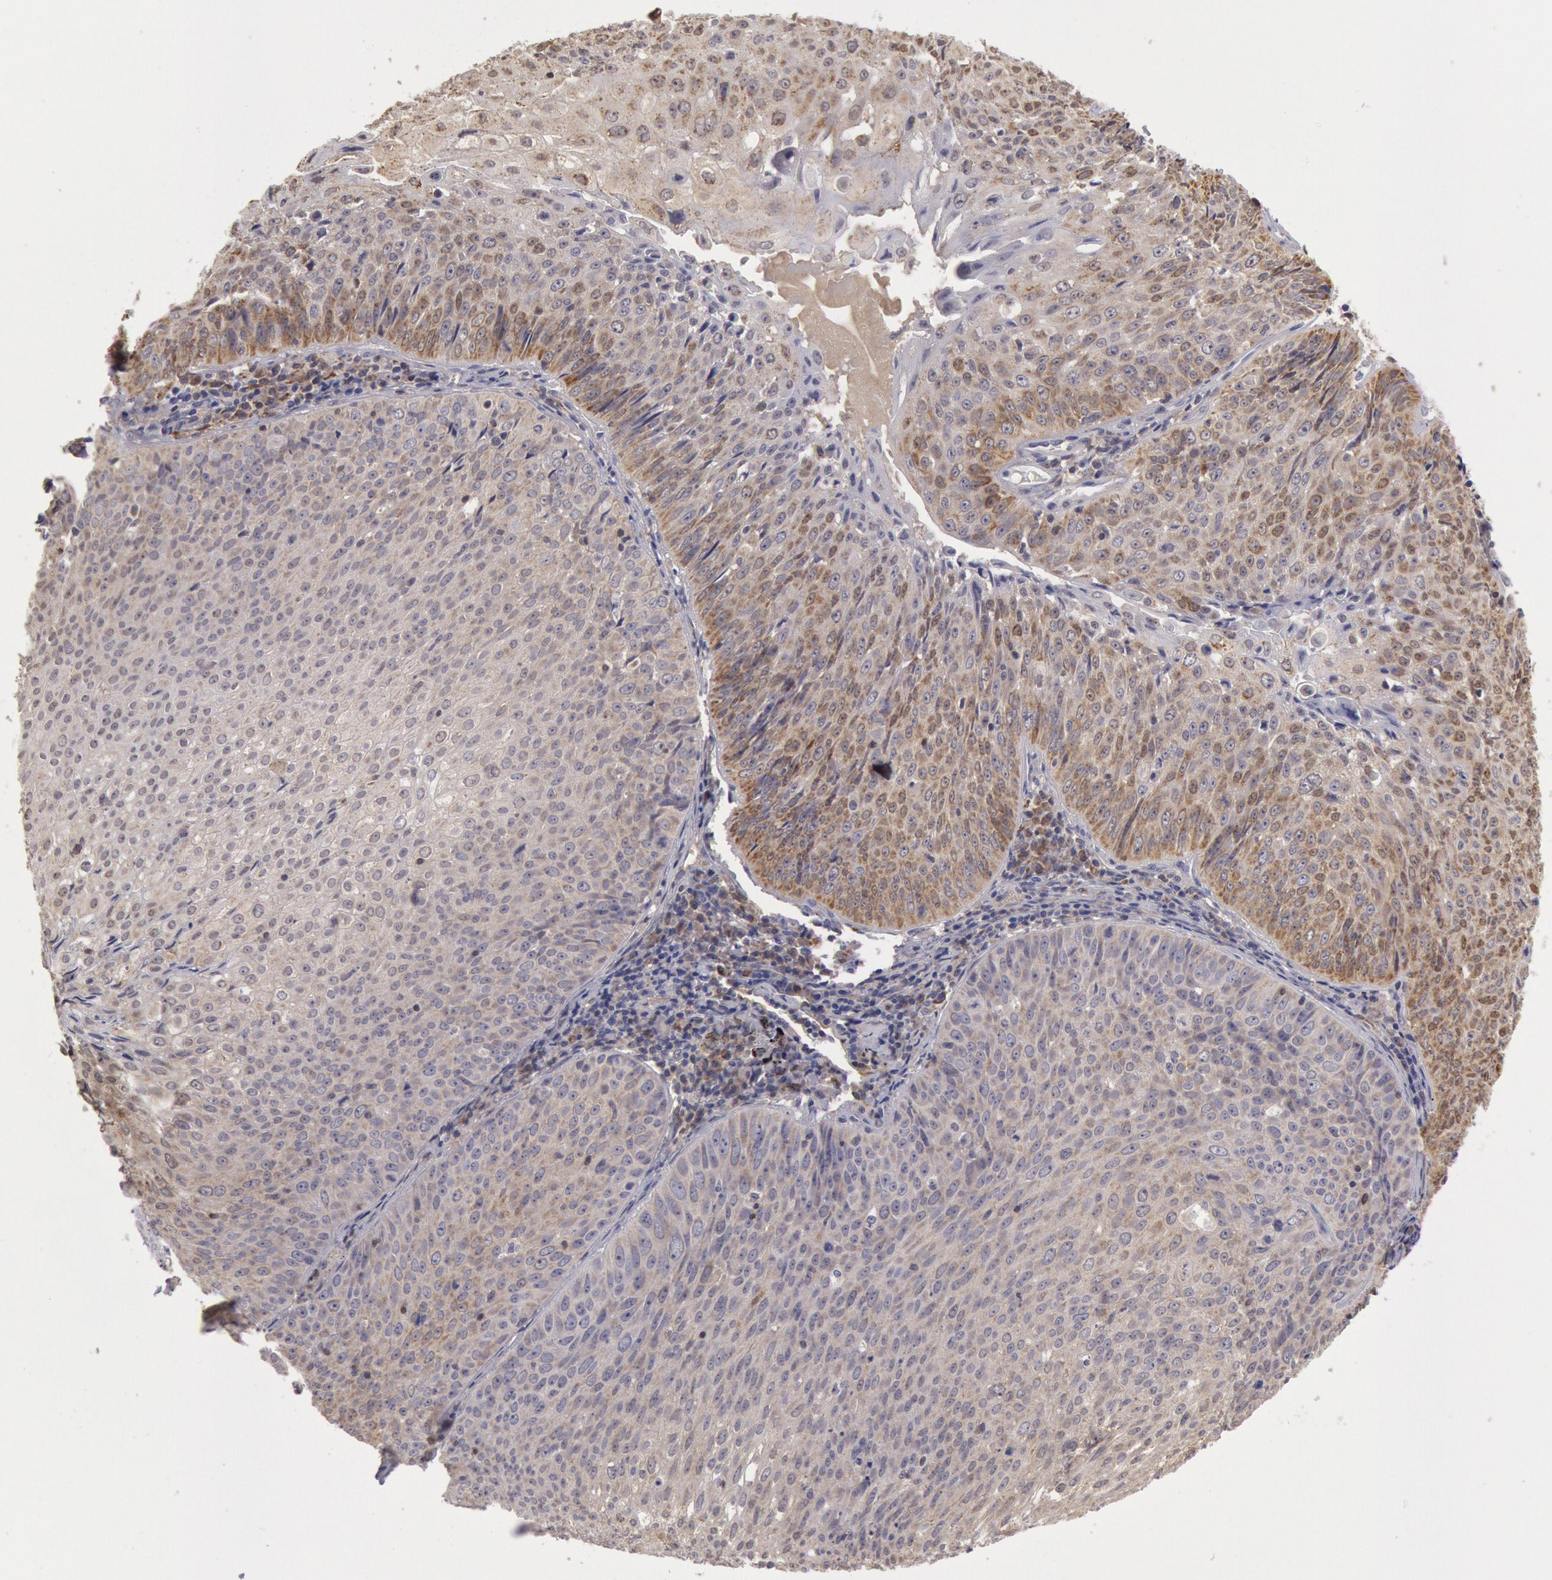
{"staining": {"intensity": "weak", "quantity": ">75%", "location": "cytoplasmic/membranous"}, "tissue": "lung cancer", "cell_type": "Tumor cells", "image_type": "cancer", "snomed": [{"axis": "morphology", "description": "Adenocarcinoma, NOS"}, {"axis": "topography", "description": "Lung"}], "caption": "There is low levels of weak cytoplasmic/membranous staining in tumor cells of lung cancer, as demonstrated by immunohistochemical staining (brown color).", "gene": "MPST", "patient": {"sex": "male", "age": 60}}